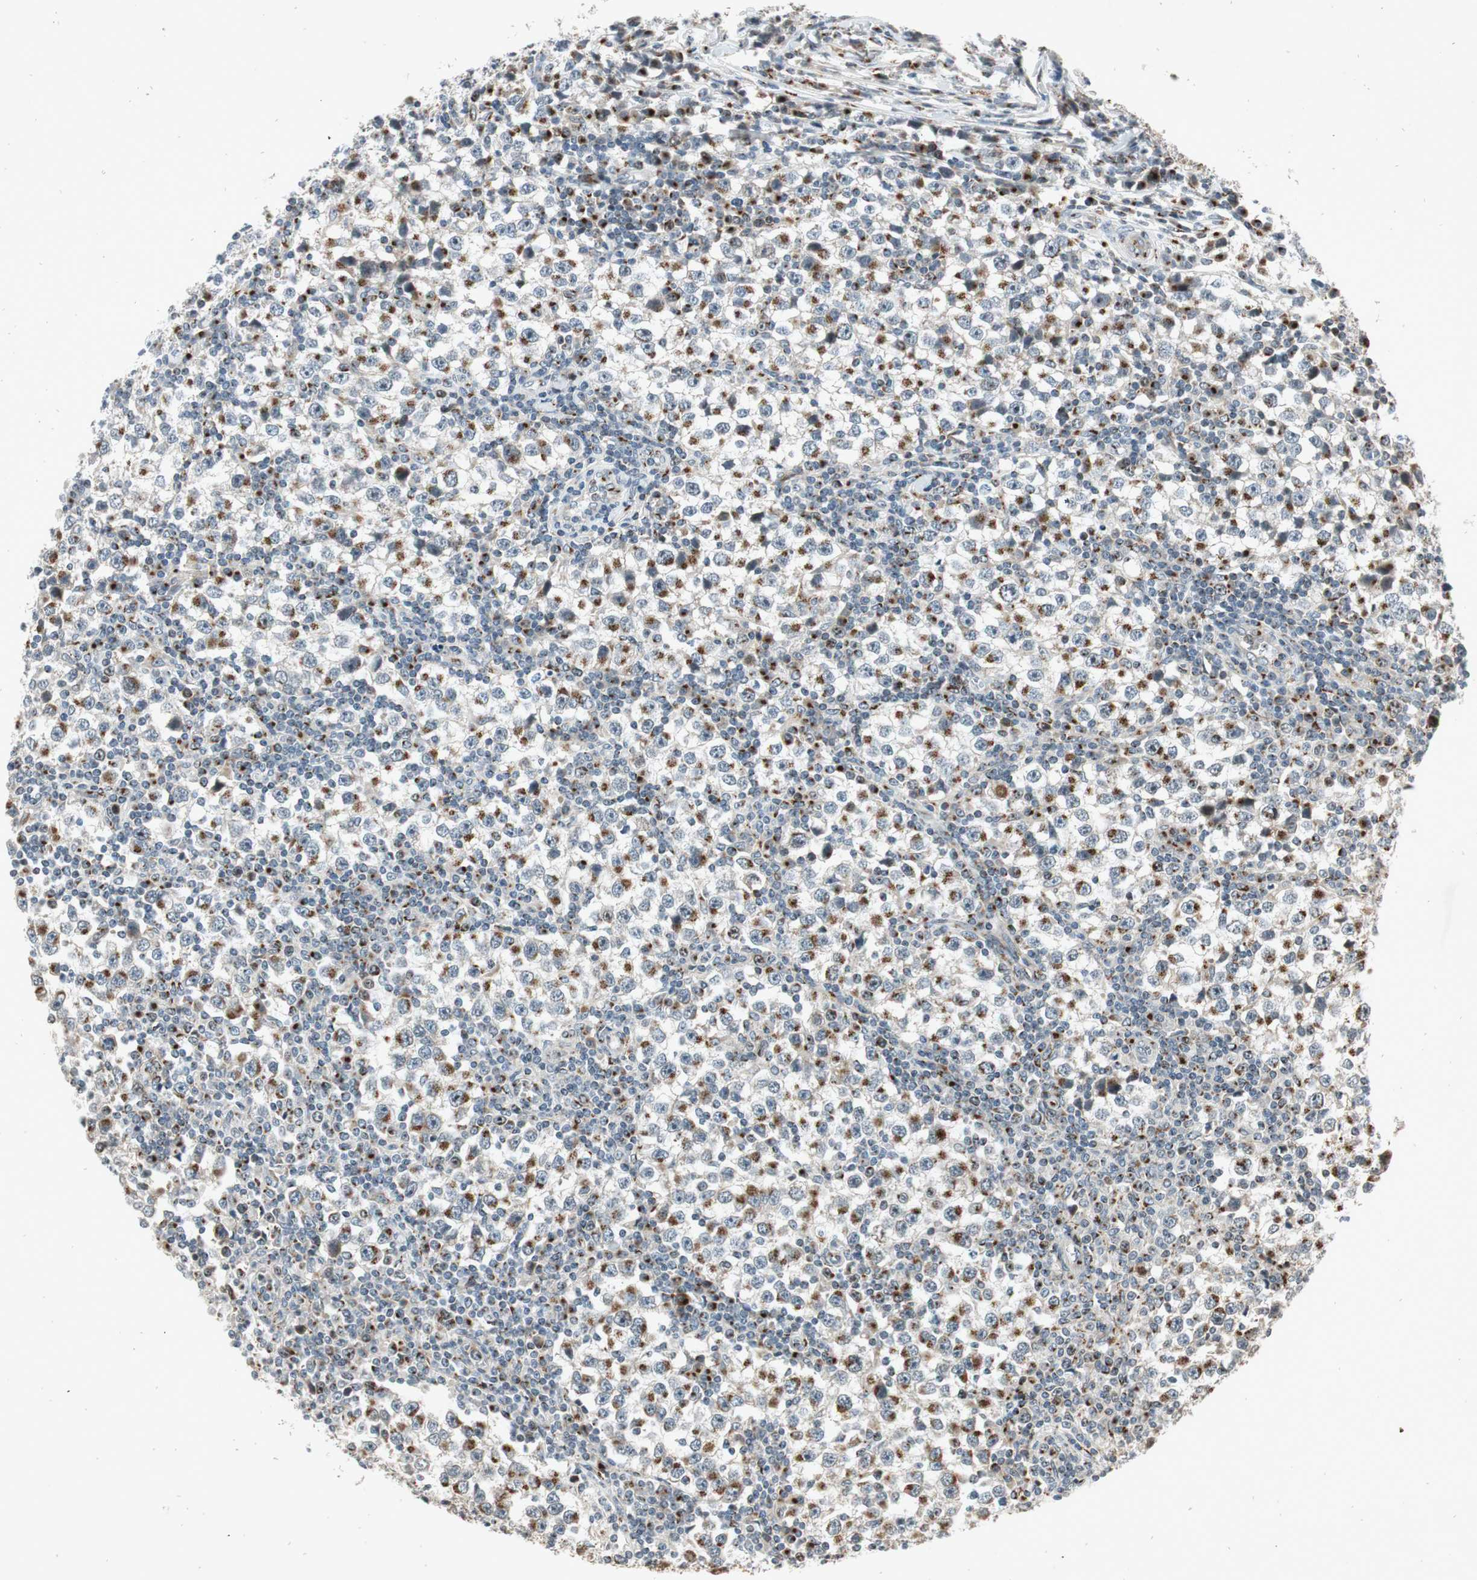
{"staining": {"intensity": "moderate", "quantity": ">75%", "location": "cytoplasmic/membranous"}, "tissue": "testis cancer", "cell_type": "Tumor cells", "image_type": "cancer", "snomed": [{"axis": "morphology", "description": "Seminoma, NOS"}, {"axis": "topography", "description": "Testis"}], "caption": "An image showing moderate cytoplasmic/membranous positivity in about >75% of tumor cells in testis cancer, as visualized by brown immunohistochemical staining.", "gene": "NEO1", "patient": {"sex": "male", "age": 65}}